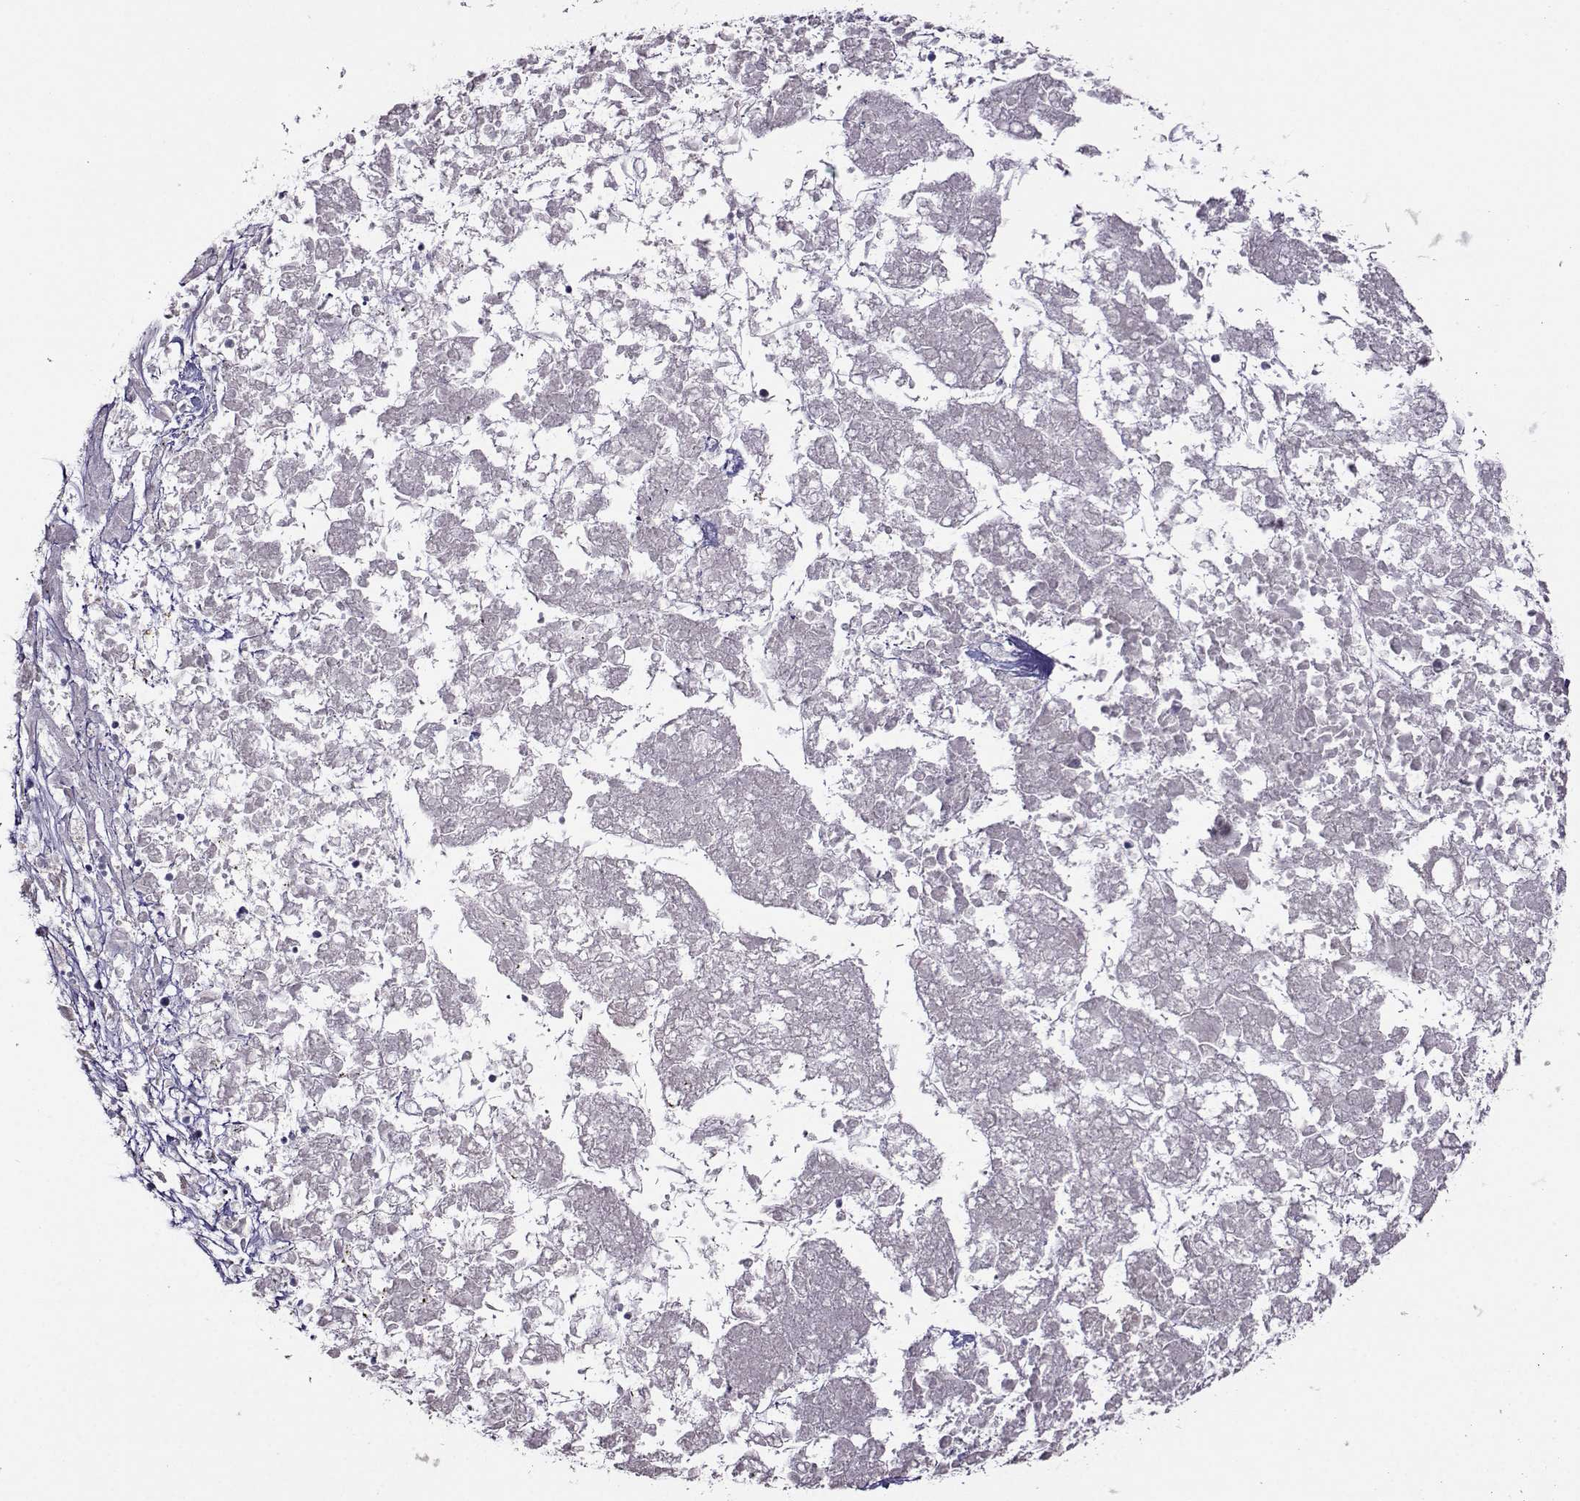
{"staining": {"intensity": "negative", "quantity": "none", "location": "none"}, "tissue": "liver cancer", "cell_type": "Tumor cells", "image_type": "cancer", "snomed": [{"axis": "morphology", "description": "Carcinoma, Hepatocellular, NOS"}, {"axis": "topography", "description": "Liver"}], "caption": "The IHC photomicrograph has no significant positivity in tumor cells of liver cancer tissue. Nuclei are stained in blue.", "gene": "DDX20", "patient": {"sex": "male", "age": 56}}